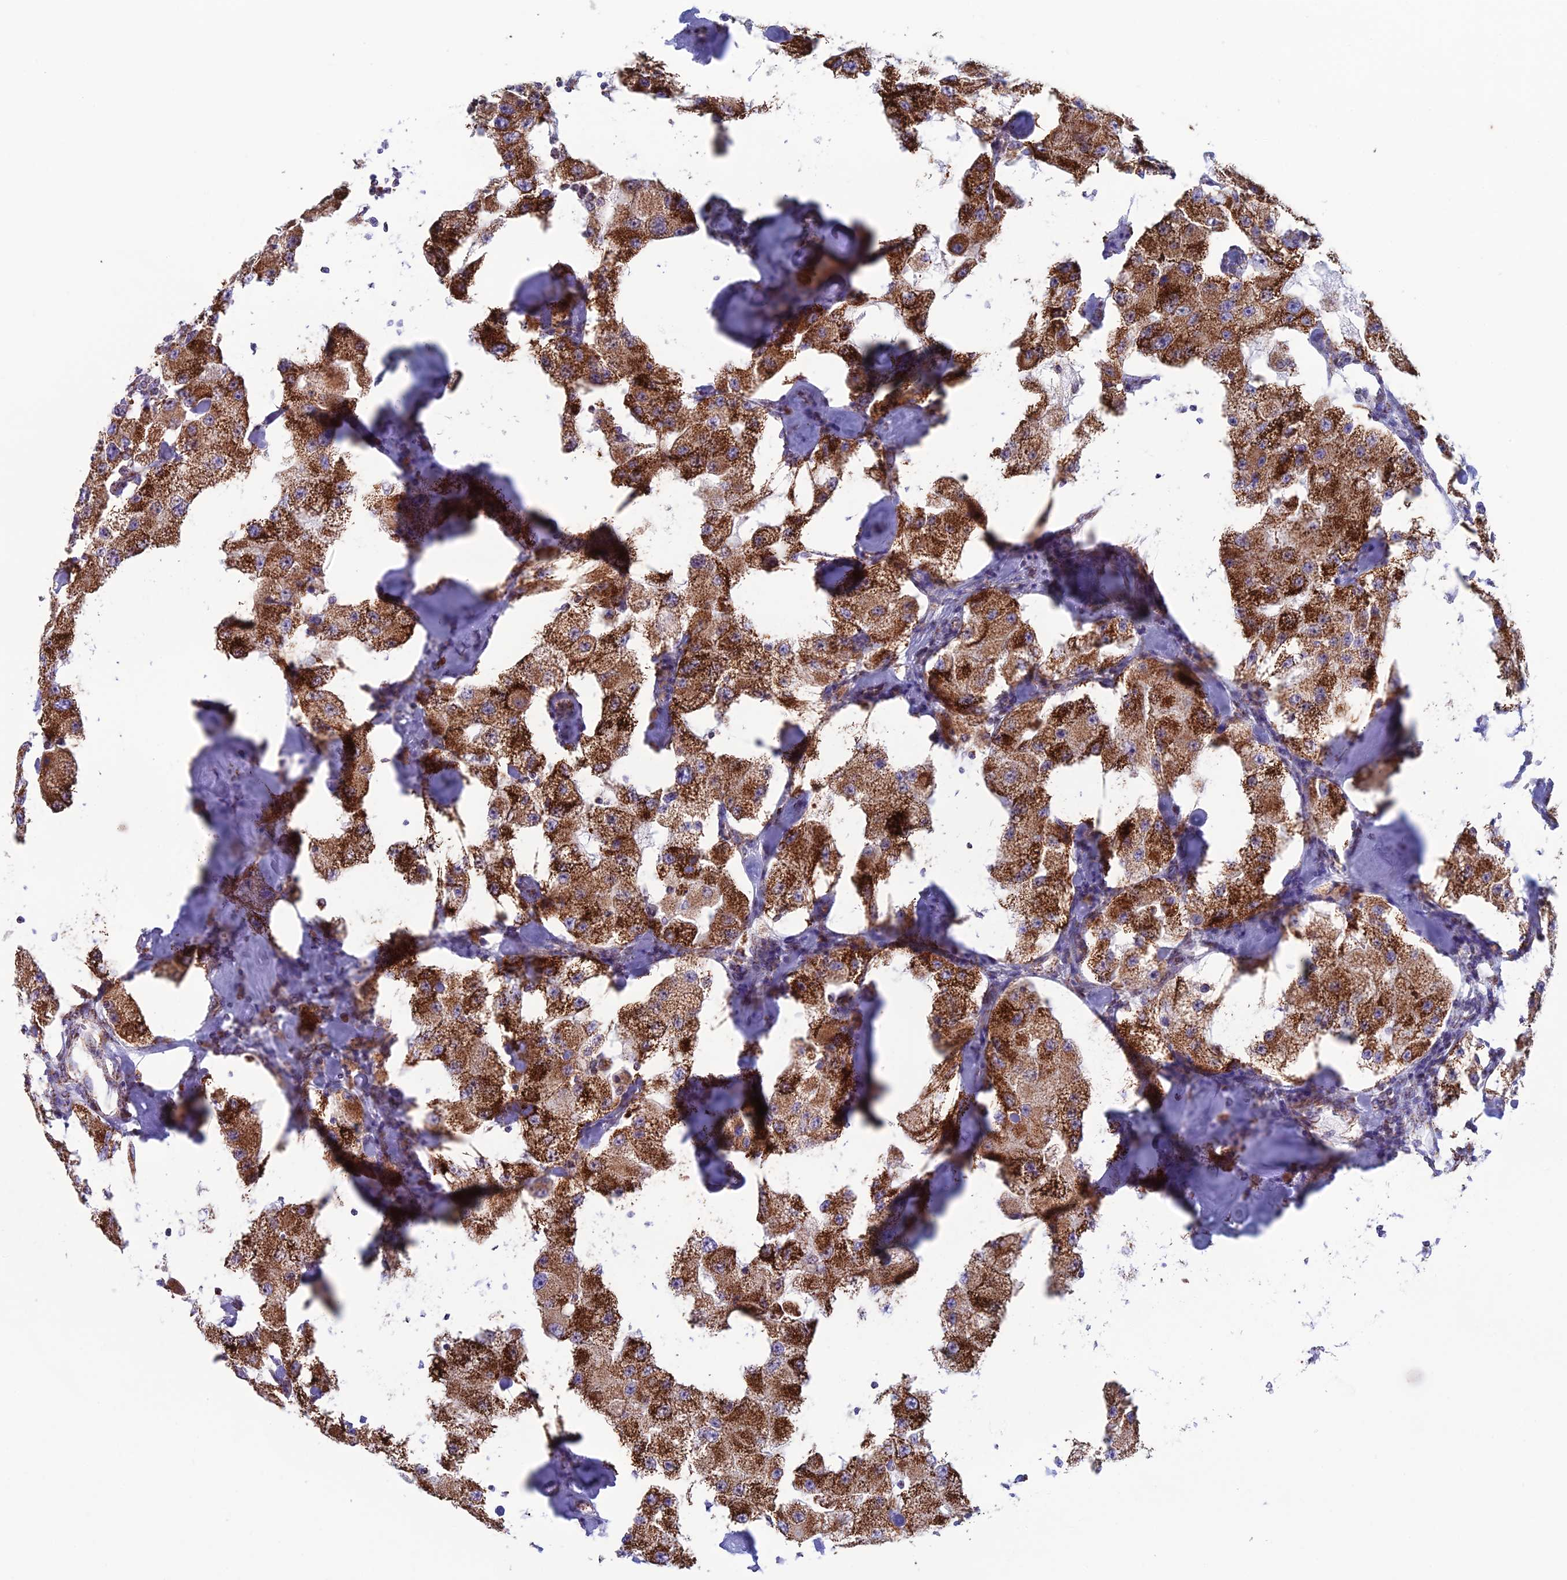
{"staining": {"intensity": "strong", "quantity": ">75%", "location": "cytoplasmic/membranous"}, "tissue": "carcinoid", "cell_type": "Tumor cells", "image_type": "cancer", "snomed": [{"axis": "morphology", "description": "Carcinoid, malignant, NOS"}, {"axis": "topography", "description": "Pancreas"}], "caption": "Brown immunohistochemical staining in human carcinoid demonstrates strong cytoplasmic/membranous staining in approximately >75% of tumor cells.", "gene": "ZNG1B", "patient": {"sex": "male", "age": 41}}